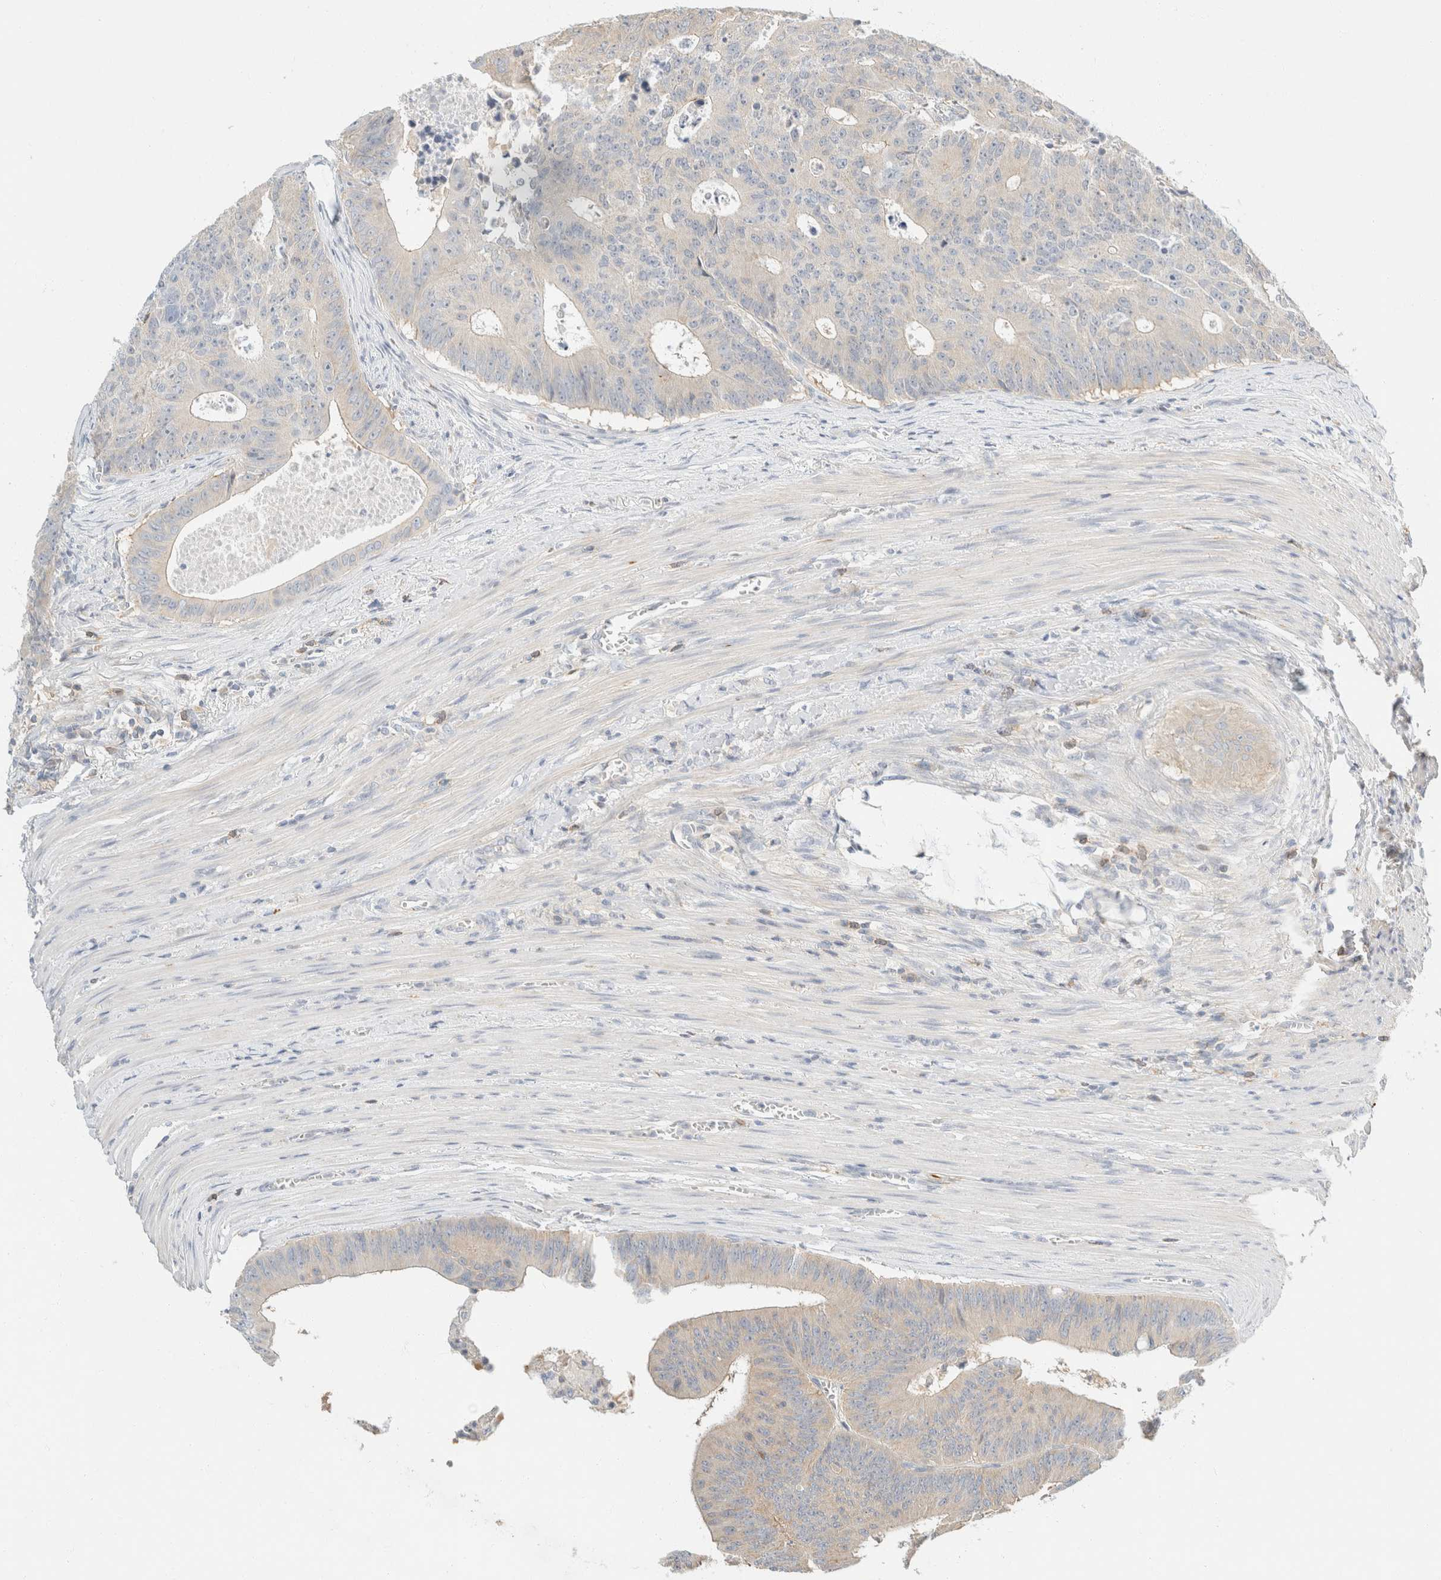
{"staining": {"intensity": "negative", "quantity": "none", "location": "none"}, "tissue": "colorectal cancer", "cell_type": "Tumor cells", "image_type": "cancer", "snomed": [{"axis": "morphology", "description": "Adenocarcinoma, NOS"}, {"axis": "topography", "description": "Colon"}], "caption": "Immunohistochemical staining of adenocarcinoma (colorectal) displays no significant positivity in tumor cells. (Stains: DAB (3,3'-diaminobenzidine) immunohistochemistry with hematoxylin counter stain, Microscopy: brightfield microscopy at high magnification).", "gene": "SH3GLB2", "patient": {"sex": "male", "age": 87}}